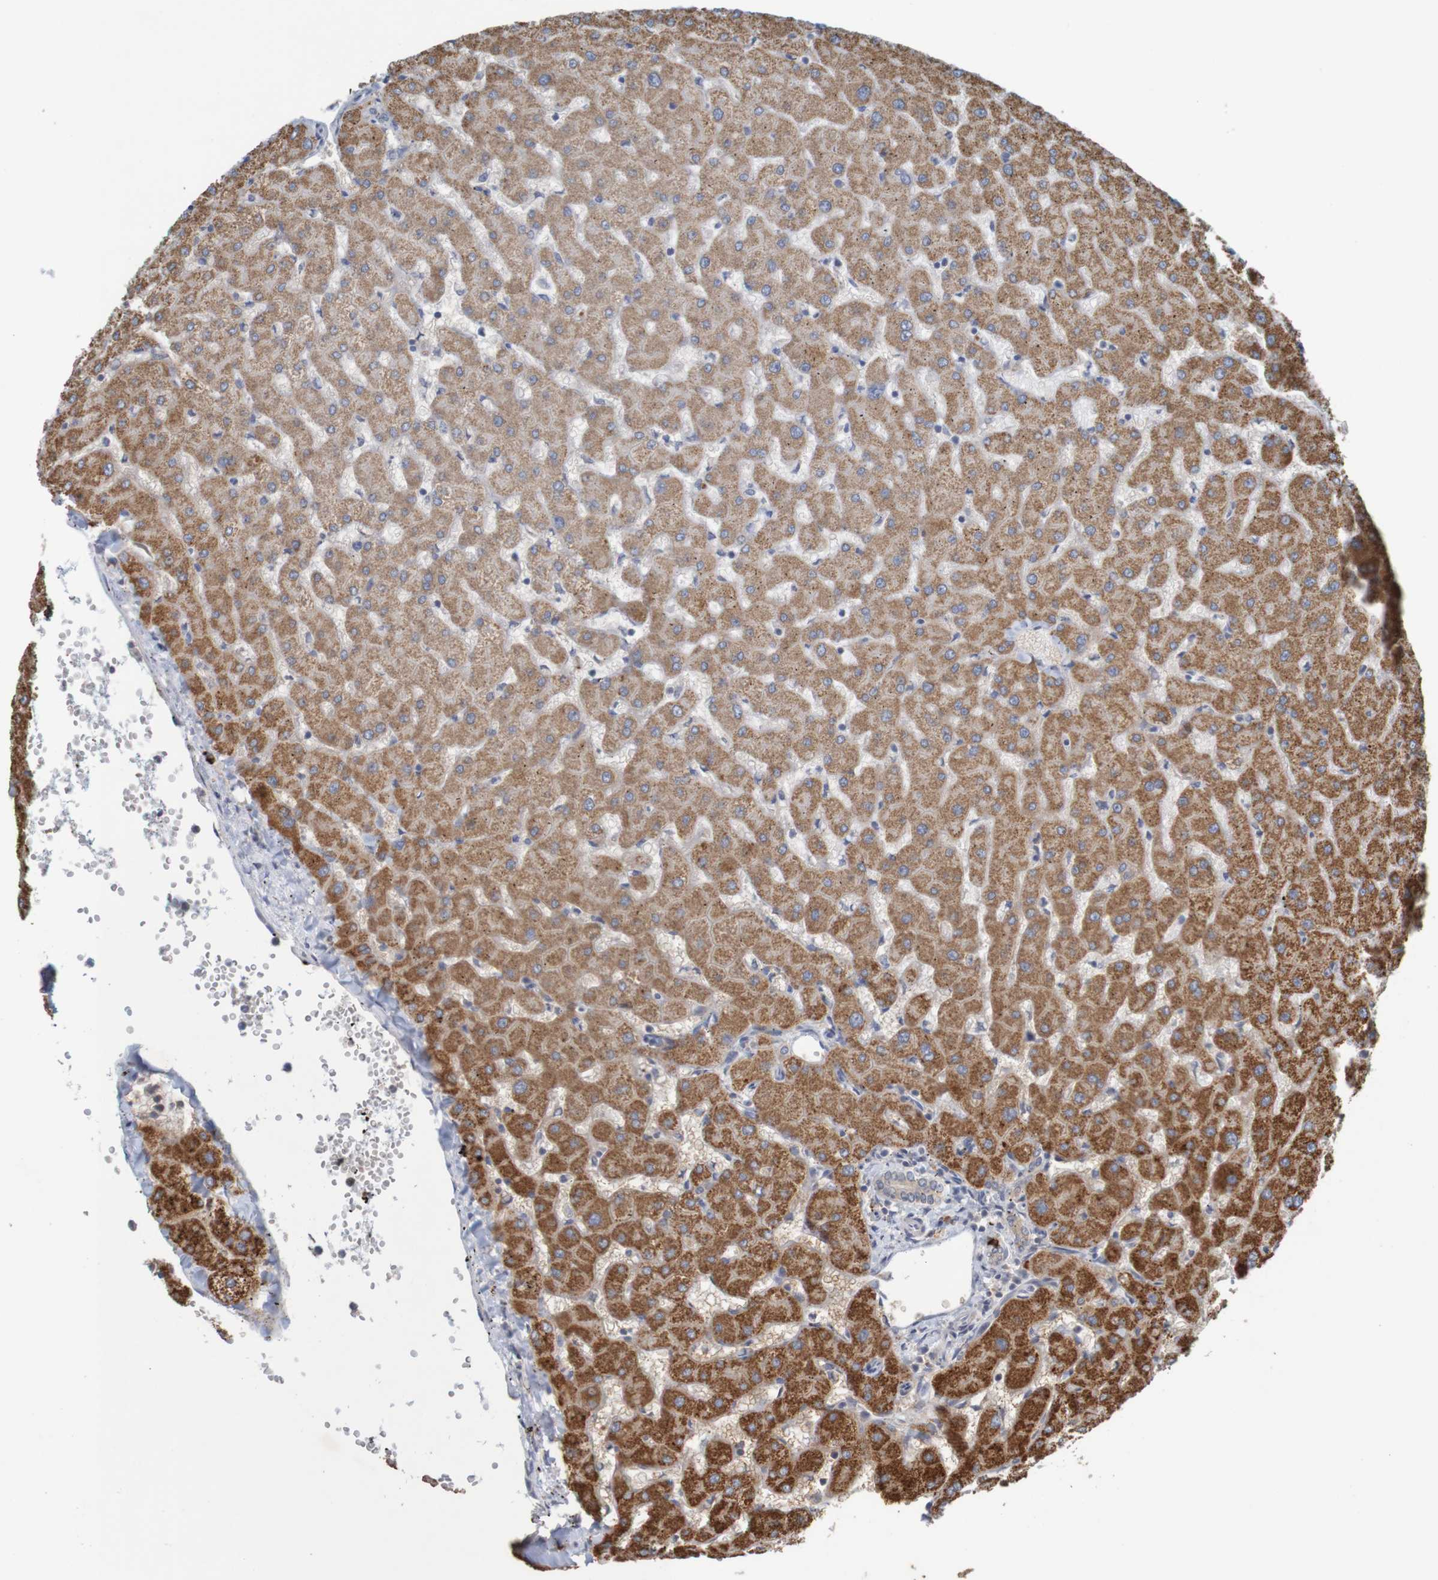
{"staining": {"intensity": "weak", "quantity": ">75%", "location": "cytoplasmic/membranous"}, "tissue": "liver", "cell_type": "Cholangiocytes", "image_type": "normal", "snomed": [{"axis": "morphology", "description": "Normal tissue, NOS"}, {"axis": "topography", "description": "Liver"}], "caption": "Immunohistochemical staining of benign liver demonstrates low levels of weak cytoplasmic/membranous positivity in approximately >75% of cholangiocytes.", "gene": "B3GAT2", "patient": {"sex": "female", "age": 63}}